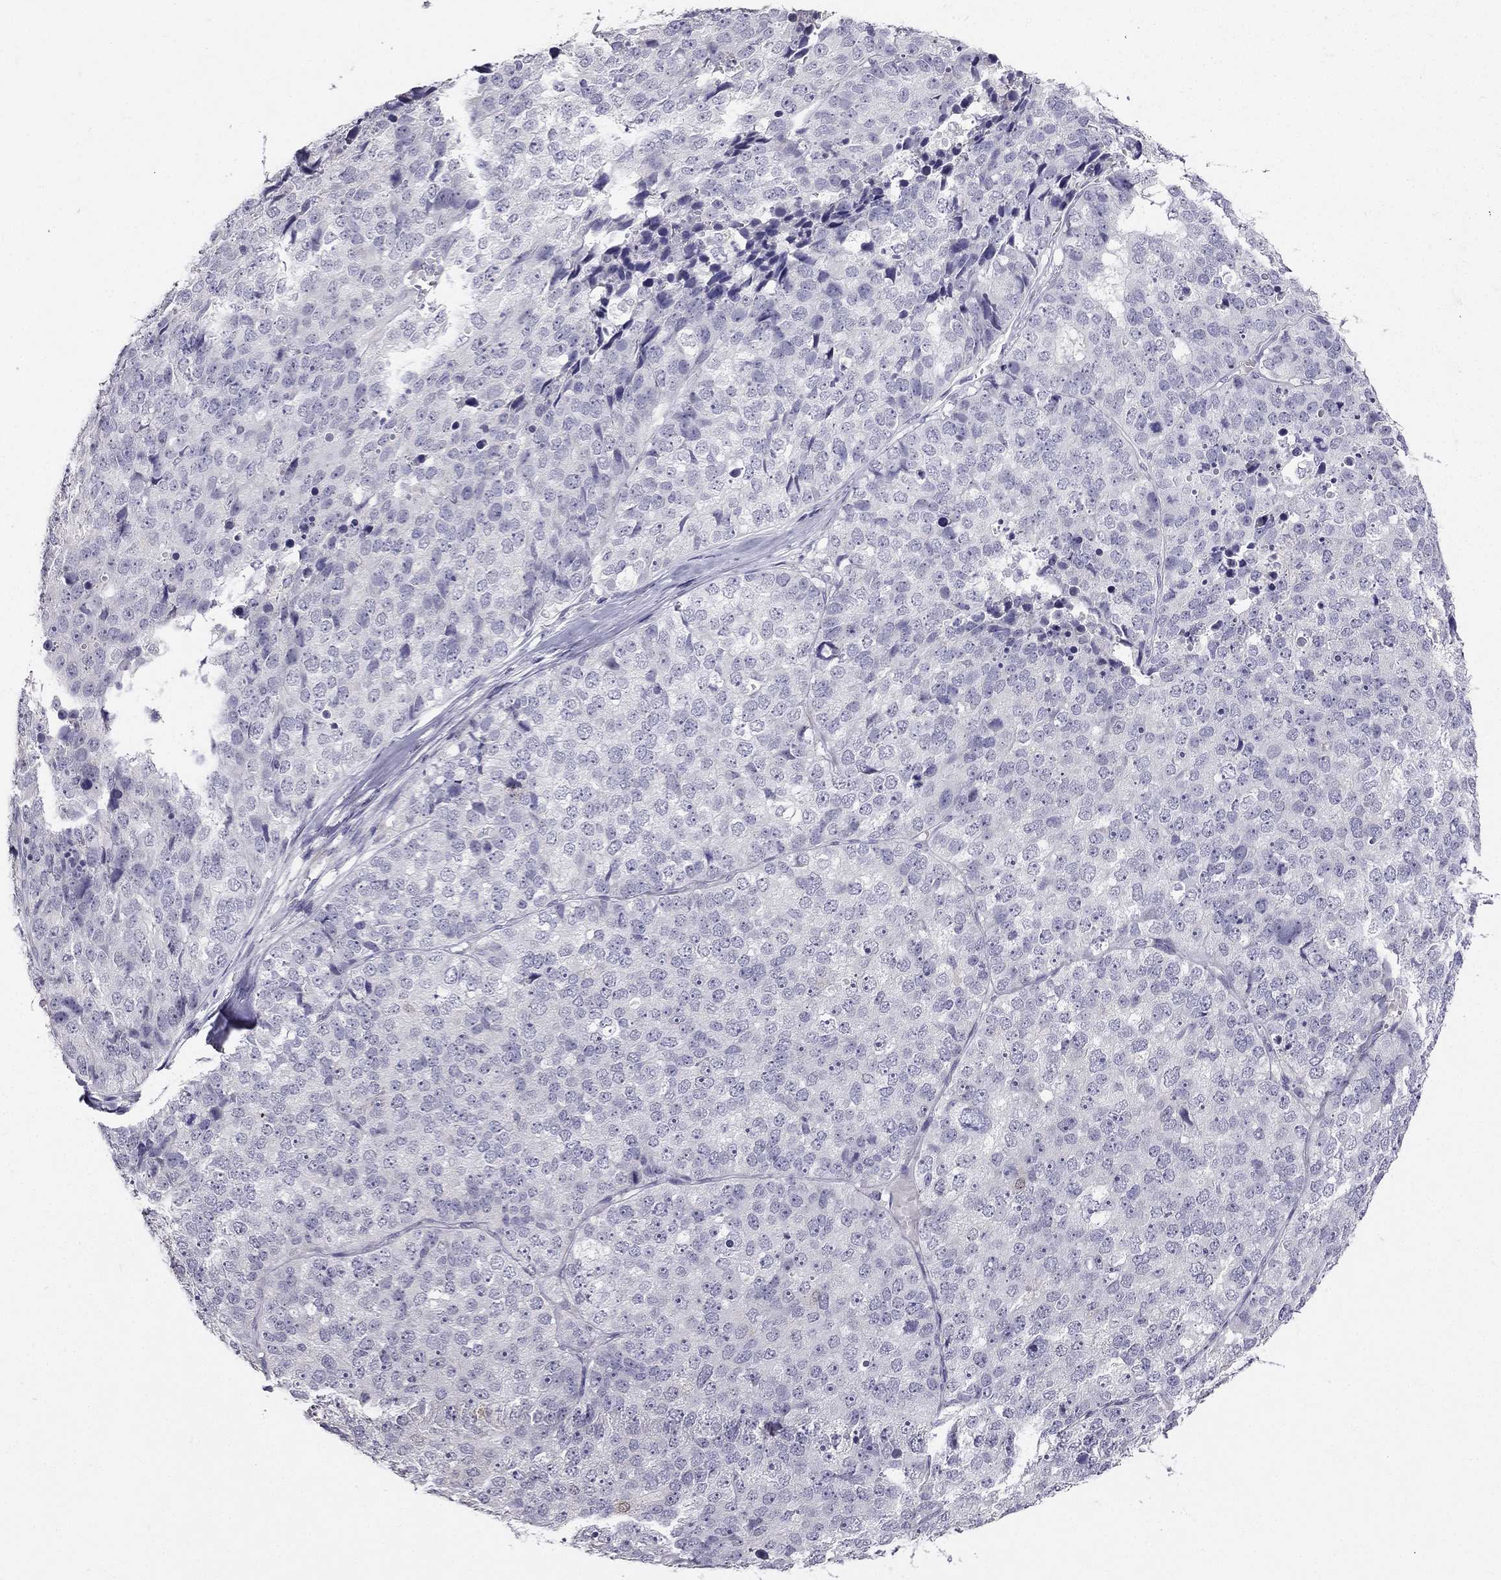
{"staining": {"intensity": "negative", "quantity": "none", "location": "none"}, "tissue": "stomach cancer", "cell_type": "Tumor cells", "image_type": "cancer", "snomed": [{"axis": "morphology", "description": "Adenocarcinoma, NOS"}, {"axis": "topography", "description": "Stomach"}], "caption": "The histopathology image demonstrates no staining of tumor cells in stomach cancer (adenocarcinoma).", "gene": "CALB2", "patient": {"sex": "male", "age": 69}}